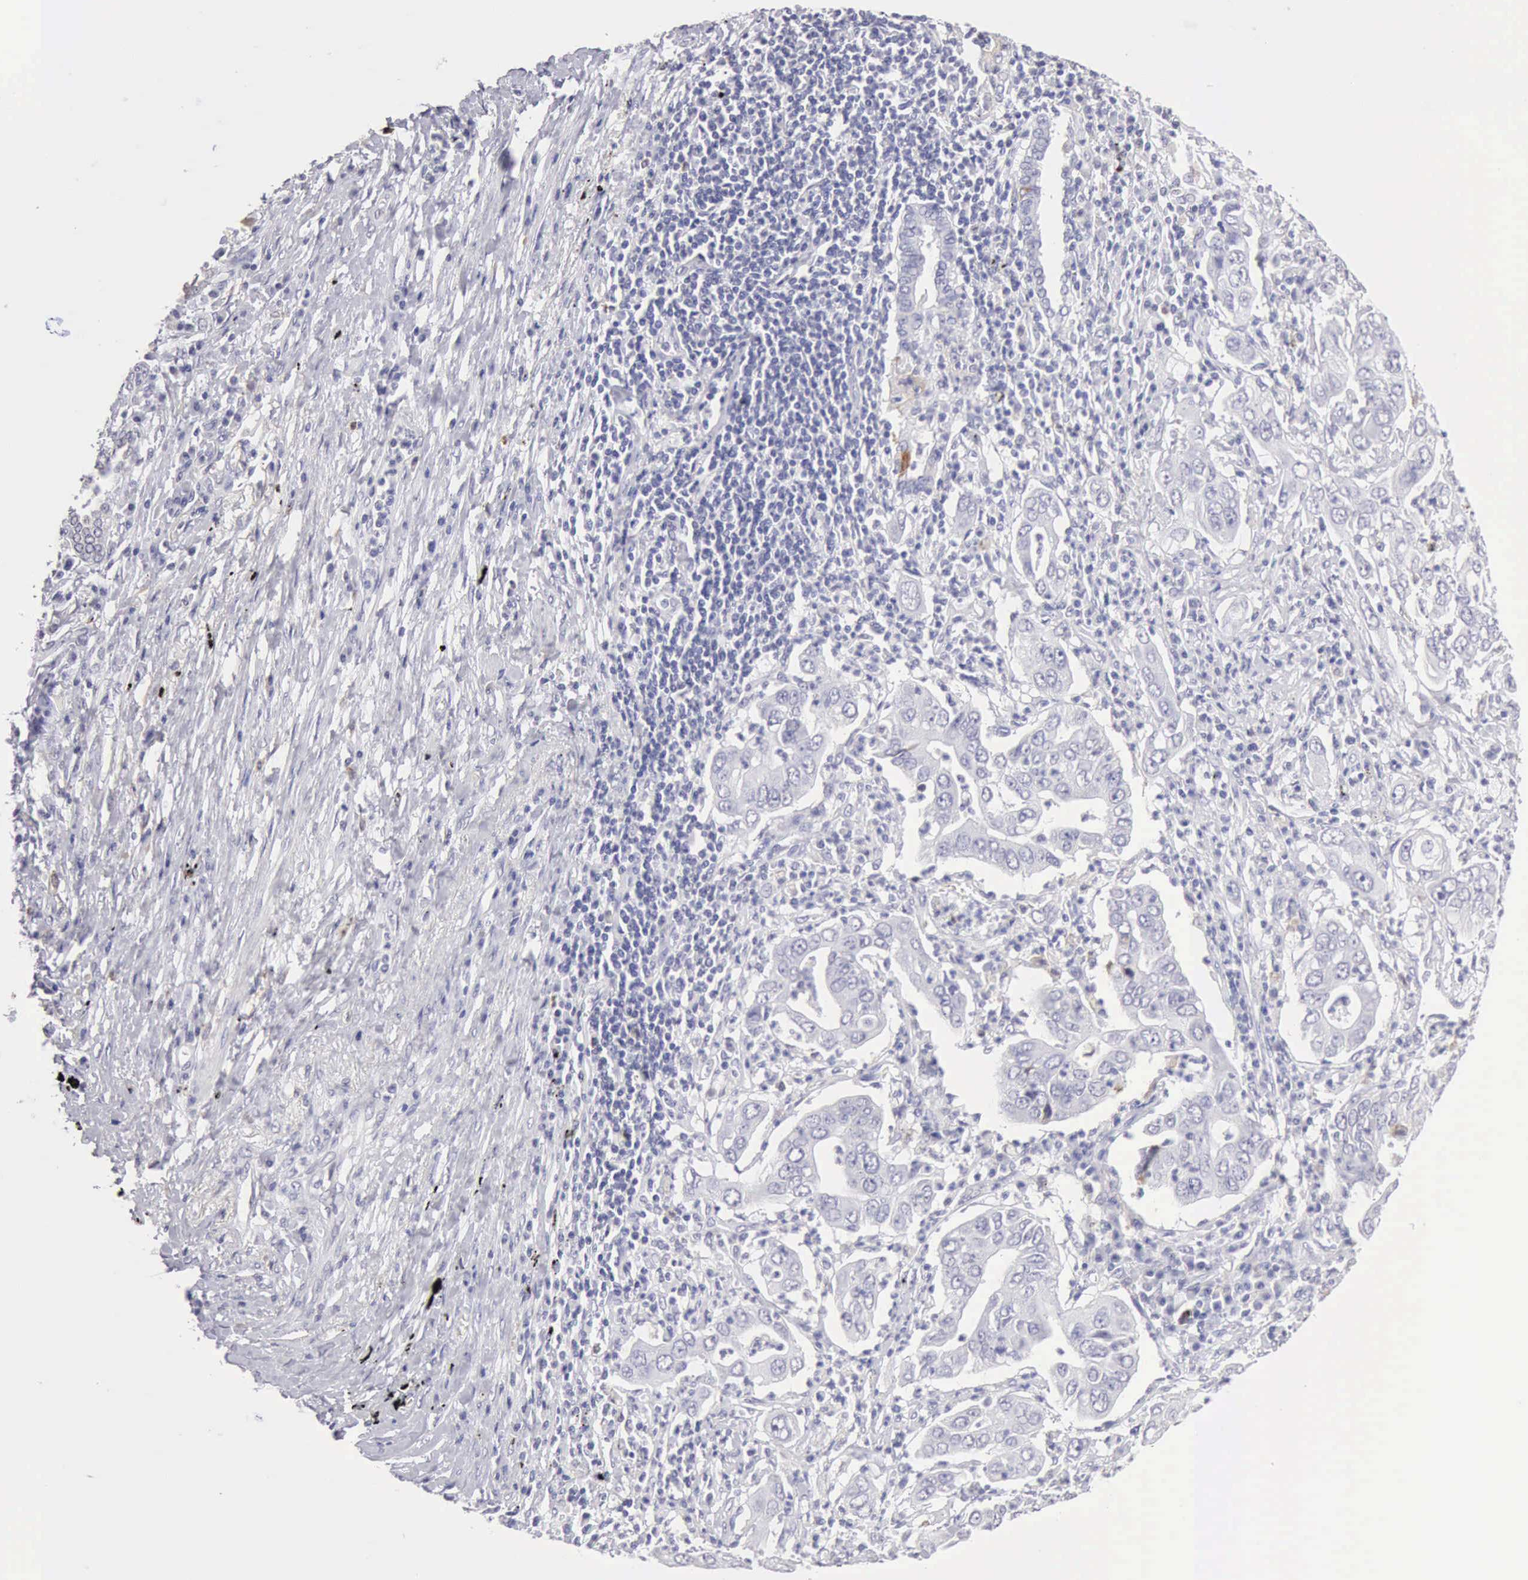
{"staining": {"intensity": "negative", "quantity": "none", "location": "none"}, "tissue": "lung cancer", "cell_type": "Tumor cells", "image_type": "cancer", "snomed": [{"axis": "morphology", "description": "Adenocarcinoma, NOS"}, {"axis": "topography", "description": "Lung"}], "caption": "This is an immunohistochemistry (IHC) photomicrograph of human adenocarcinoma (lung). There is no positivity in tumor cells.", "gene": "RNASE1", "patient": {"sex": "male", "age": 48}}